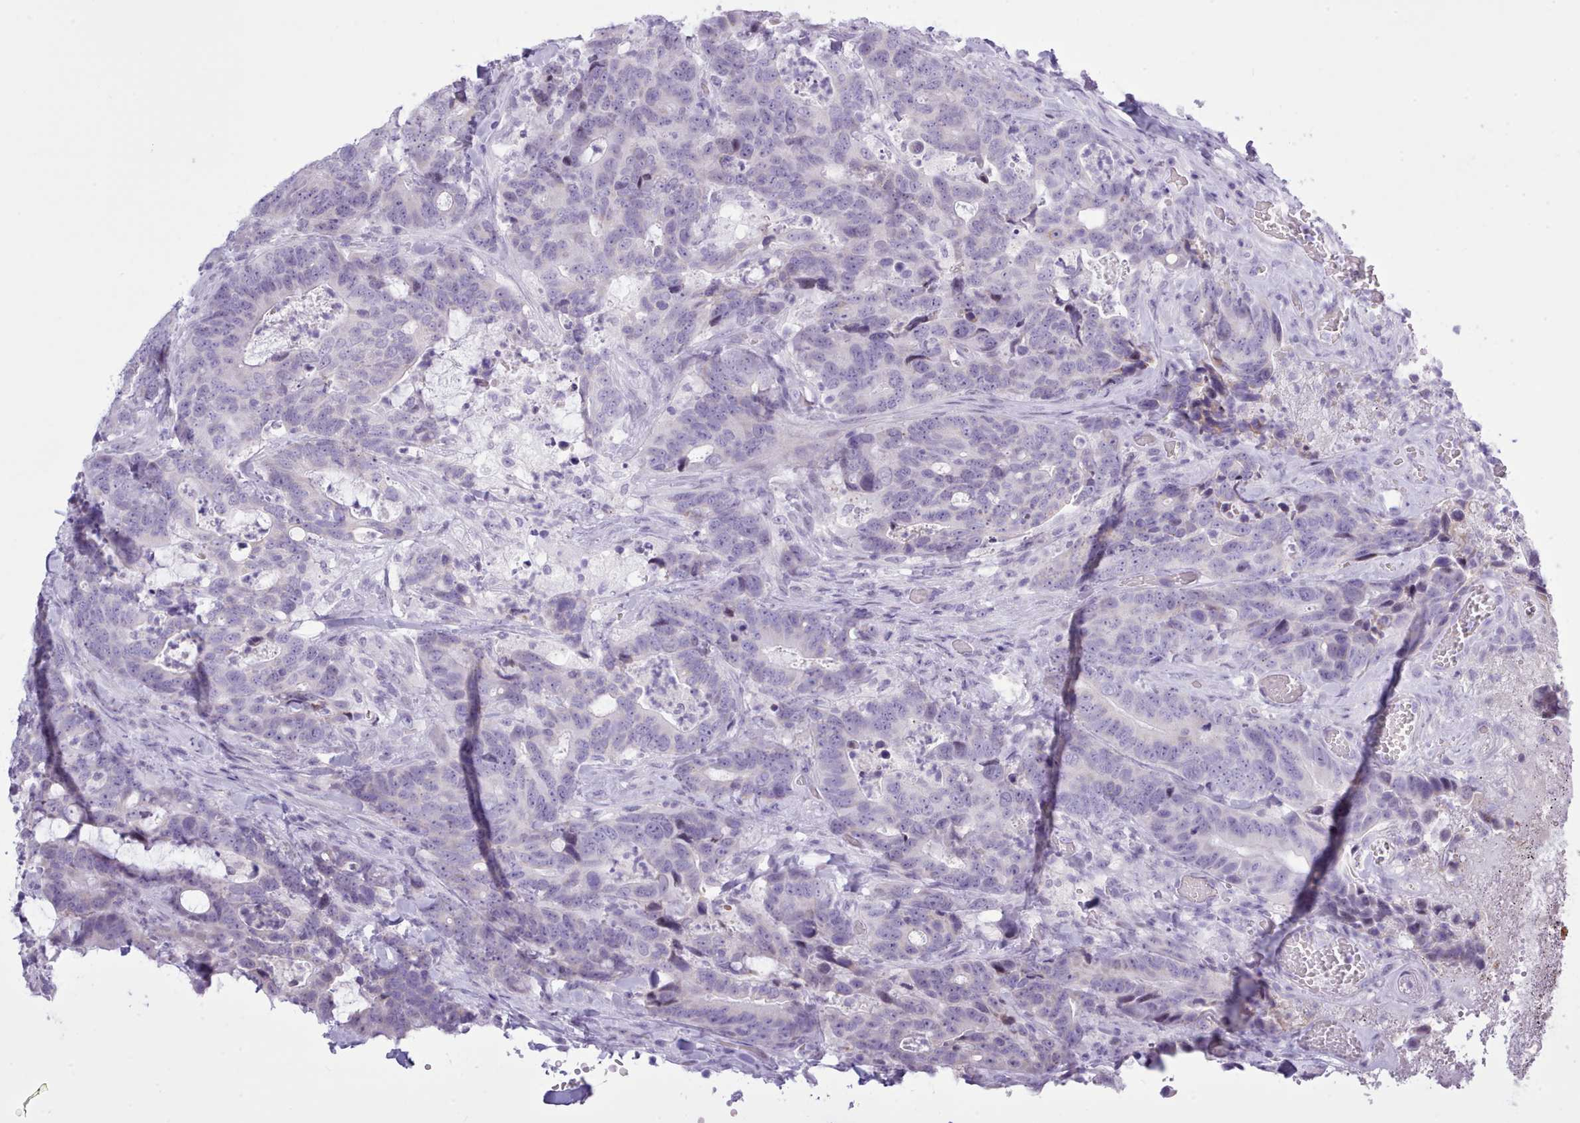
{"staining": {"intensity": "negative", "quantity": "none", "location": "none"}, "tissue": "colorectal cancer", "cell_type": "Tumor cells", "image_type": "cancer", "snomed": [{"axis": "morphology", "description": "Adenocarcinoma, NOS"}, {"axis": "topography", "description": "Colon"}], "caption": "Immunohistochemistry photomicrograph of neoplastic tissue: human adenocarcinoma (colorectal) stained with DAB demonstrates no significant protein positivity in tumor cells.", "gene": "FBXO48", "patient": {"sex": "female", "age": 82}}